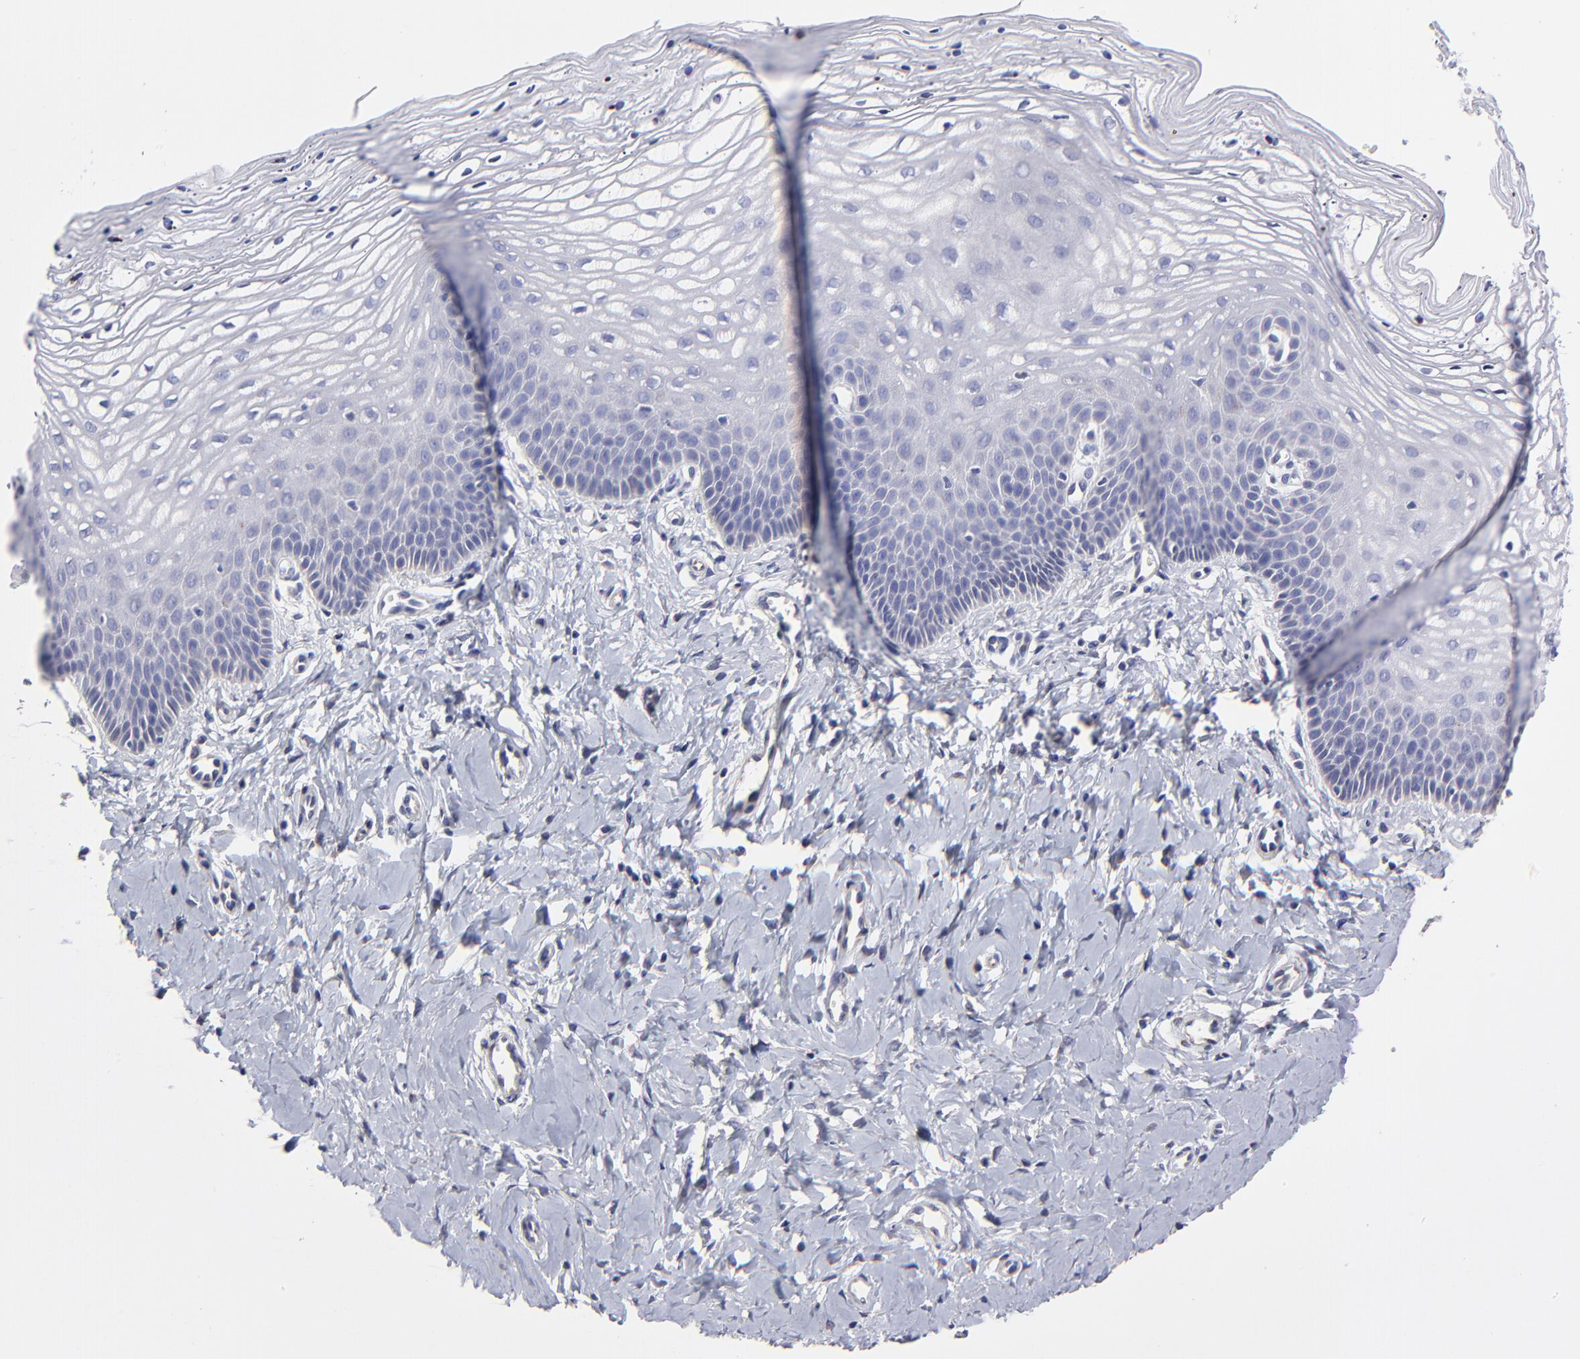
{"staining": {"intensity": "negative", "quantity": "none", "location": "none"}, "tissue": "vagina", "cell_type": "Squamous epithelial cells", "image_type": "normal", "snomed": [{"axis": "morphology", "description": "Normal tissue, NOS"}, {"axis": "topography", "description": "Vagina"}], "caption": "Immunohistochemistry (IHC) photomicrograph of benign human vagina stained for a protein (brown), which reveals no staining in squamous epithelial cells.", "gene": "BTG2", "patient": {"sex": "female", "age": 68}}